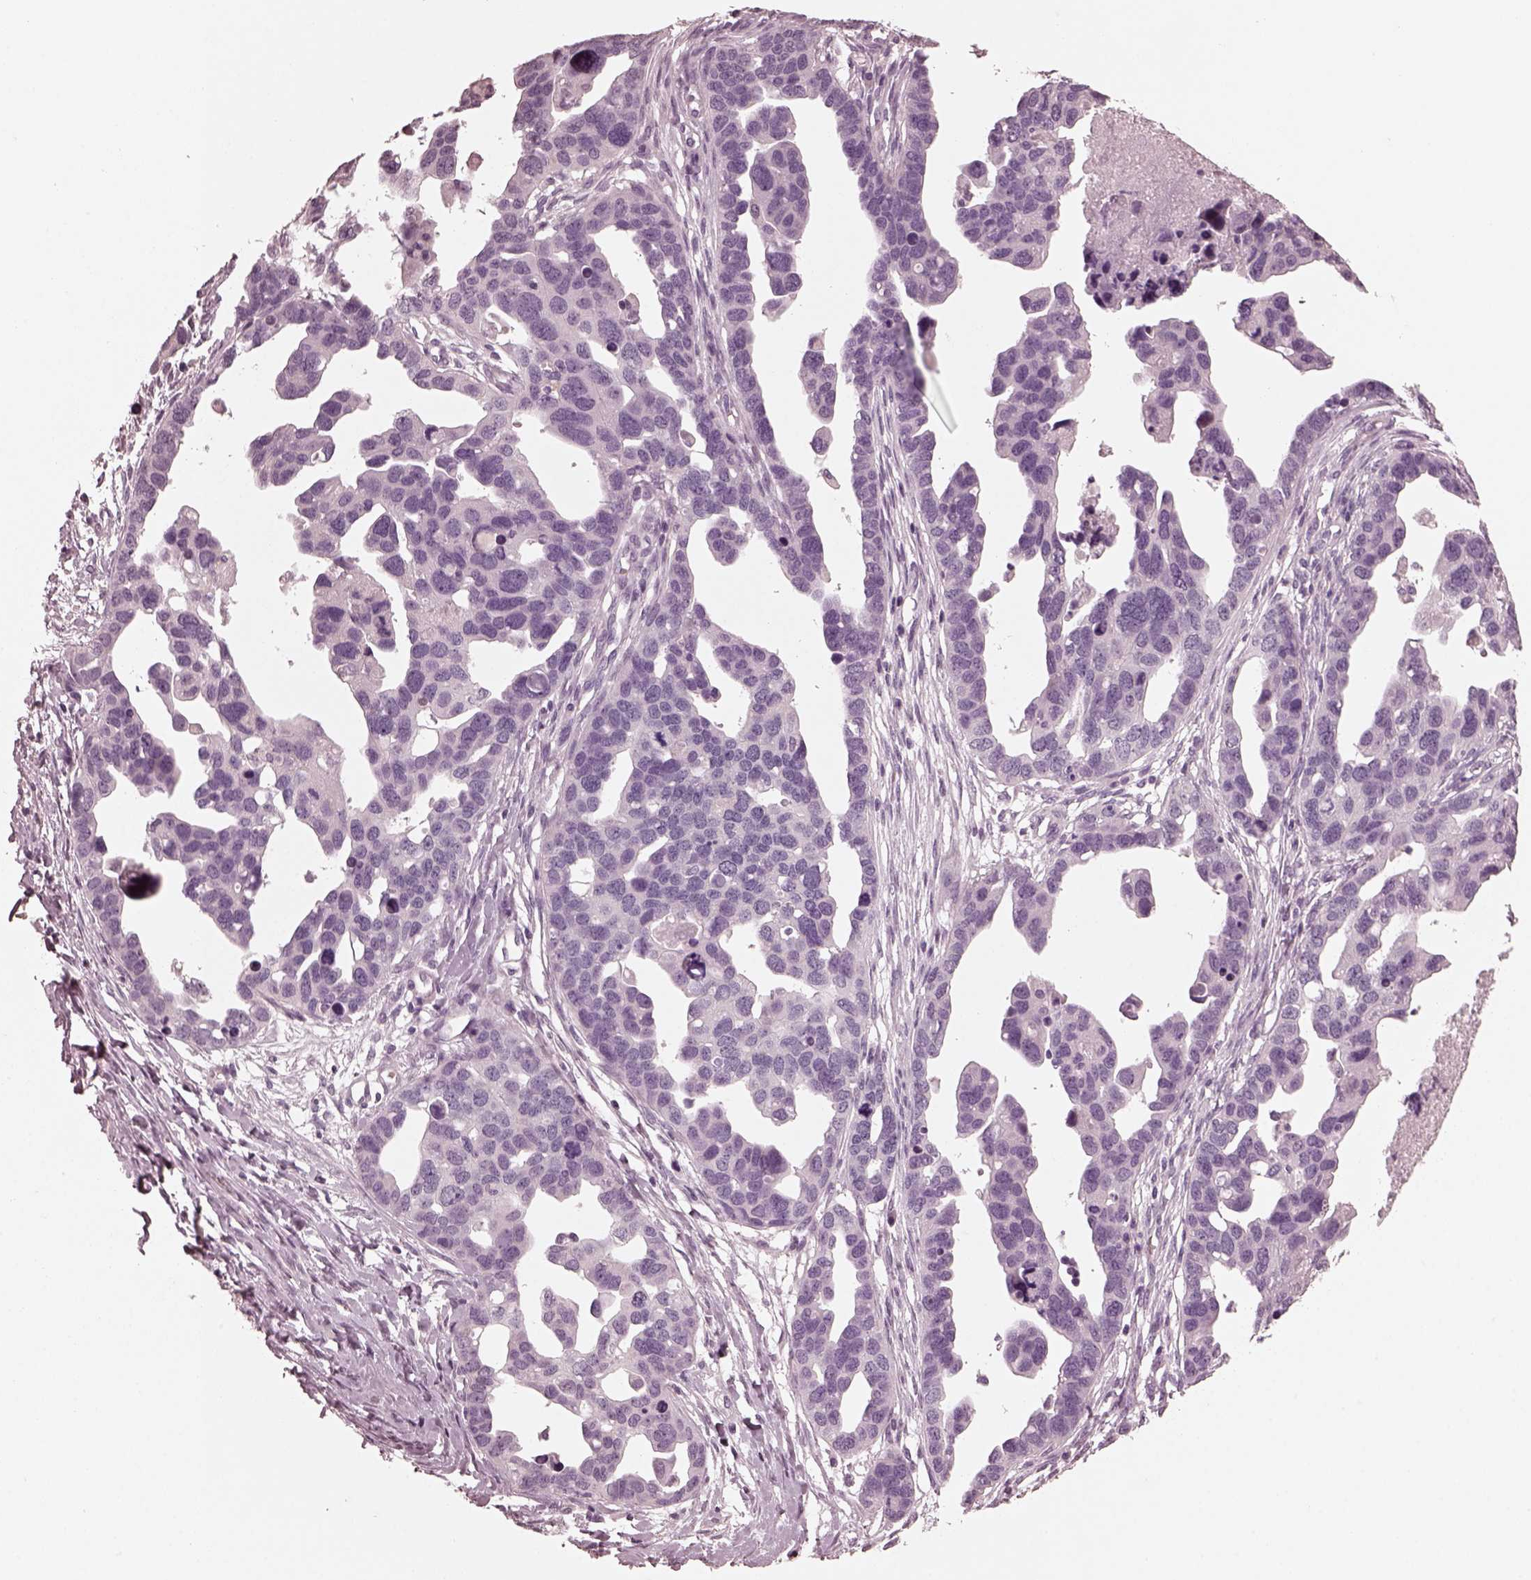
{"staining": {"intensity": "negative", "quantity": "none", "location": "none"}, "tissue": "ovarian cancer", "cell_type": "Tumor cells", "image_type": "cancer", "snomed": [{"axis": "morphology", "description": "Cystadenocarcinoma, serous, NOS"}, {"axis": "topography", "description": "Ovary"}], "caption": "This is a photomicrograph of IHC staining of serous cystadenocarcinoma (ovarian), which shows no staining in tumor cells.", "gene": "CGA", "patient": {"sex": "female", "age": 54}}